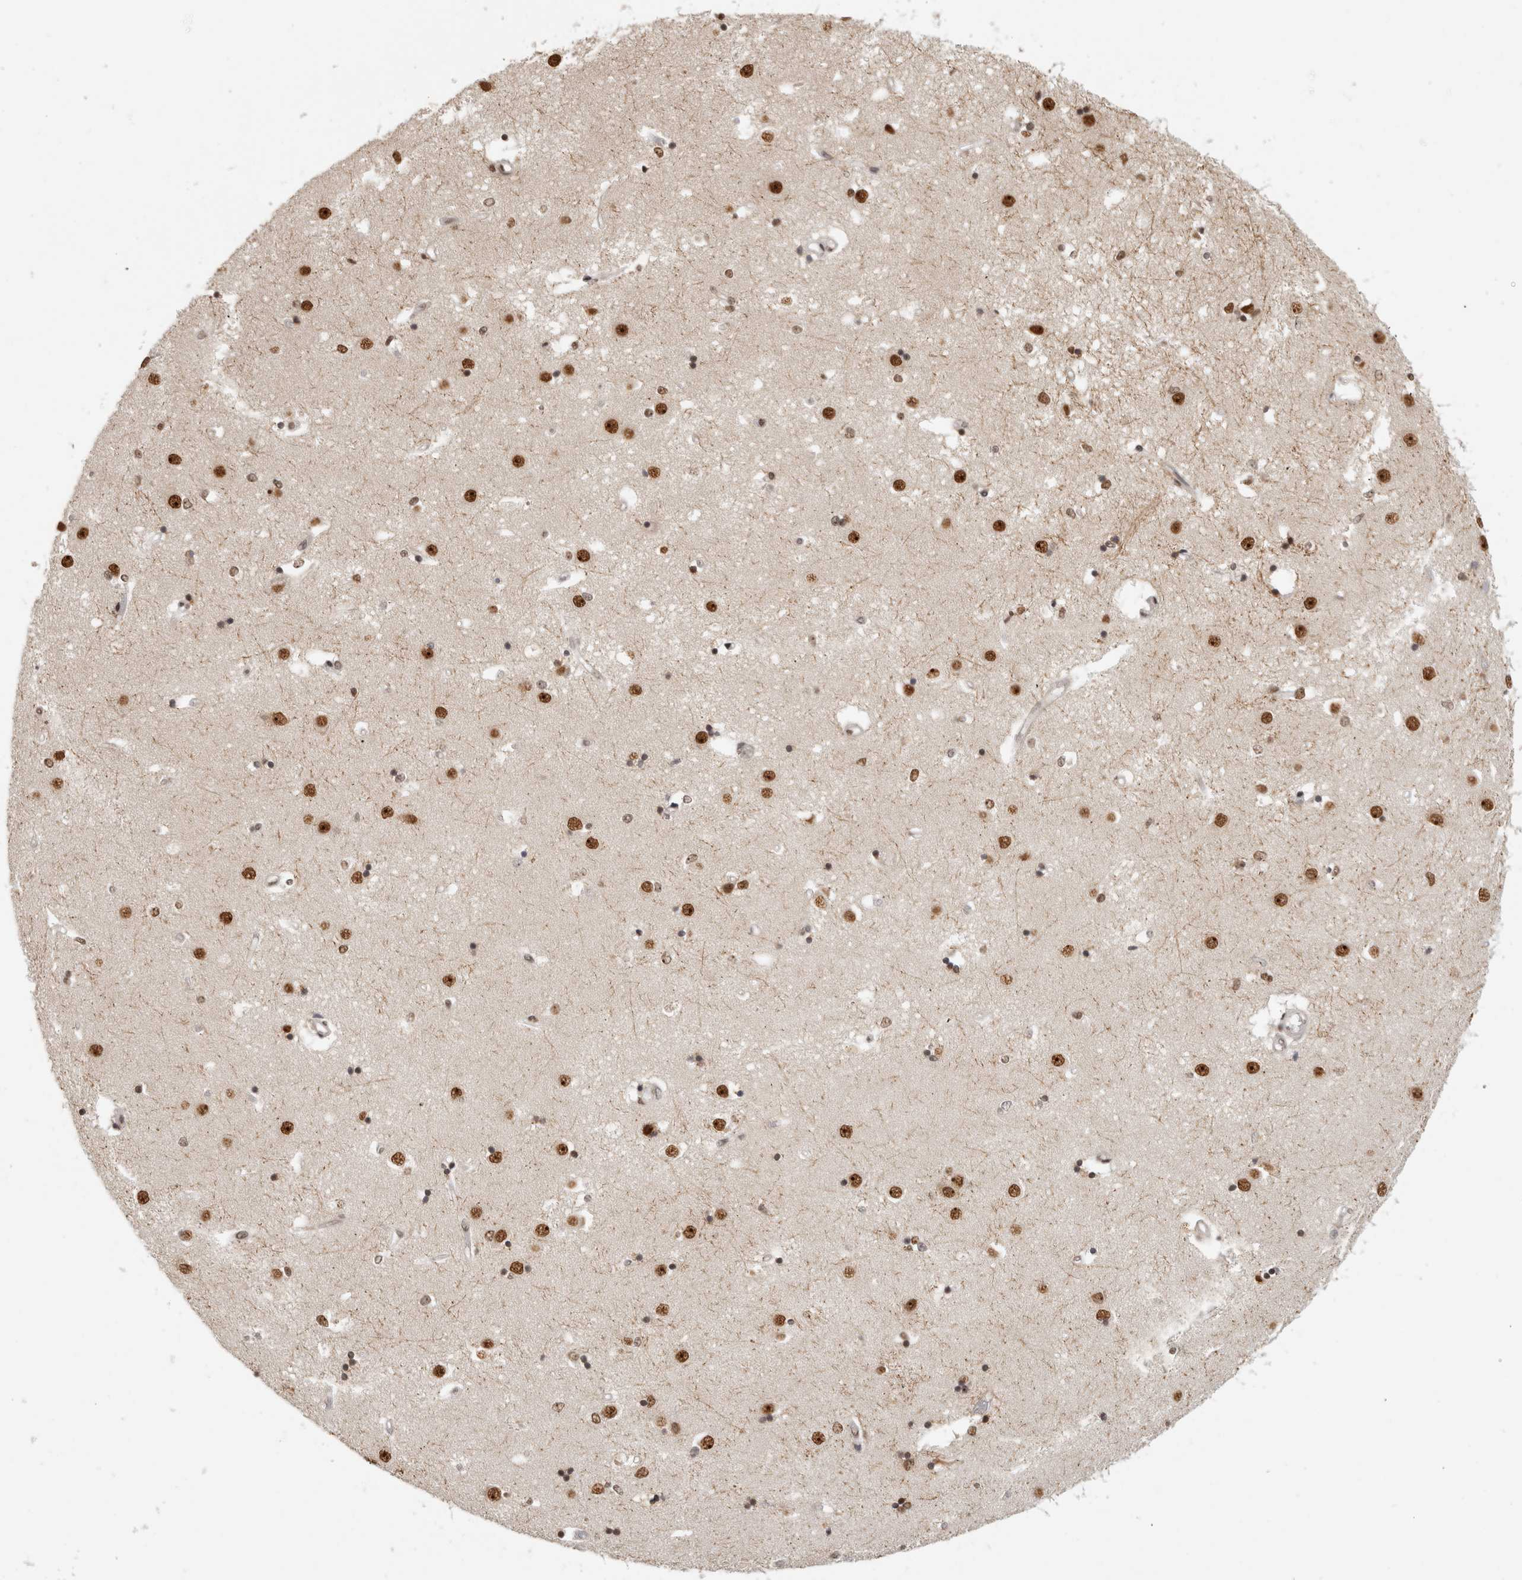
{"staining": {"intensity": "strong", "quantity": ">75%", "location": "nuclear"}, "tissue": "caudate", "cell_type": "Glial cells", "image_type": "normal", "snomed": [{"axis": "morphology", "description": "Normal tissue, NOS"}, {"axis": "topography", "description": "Lateral ventricle wall"}], "caption": "The image demonstrates immunohistochemical staining of normal caudate. There is strong nuclear staining is present in about >75% of glial cells. The protein is stained brown, and the nuclei are stained in blue (DAB IHC with brightfield microscopy, high magnification).", "gene": "EBNA1BP2", "patient": {"sex": "male", "age": 45}}